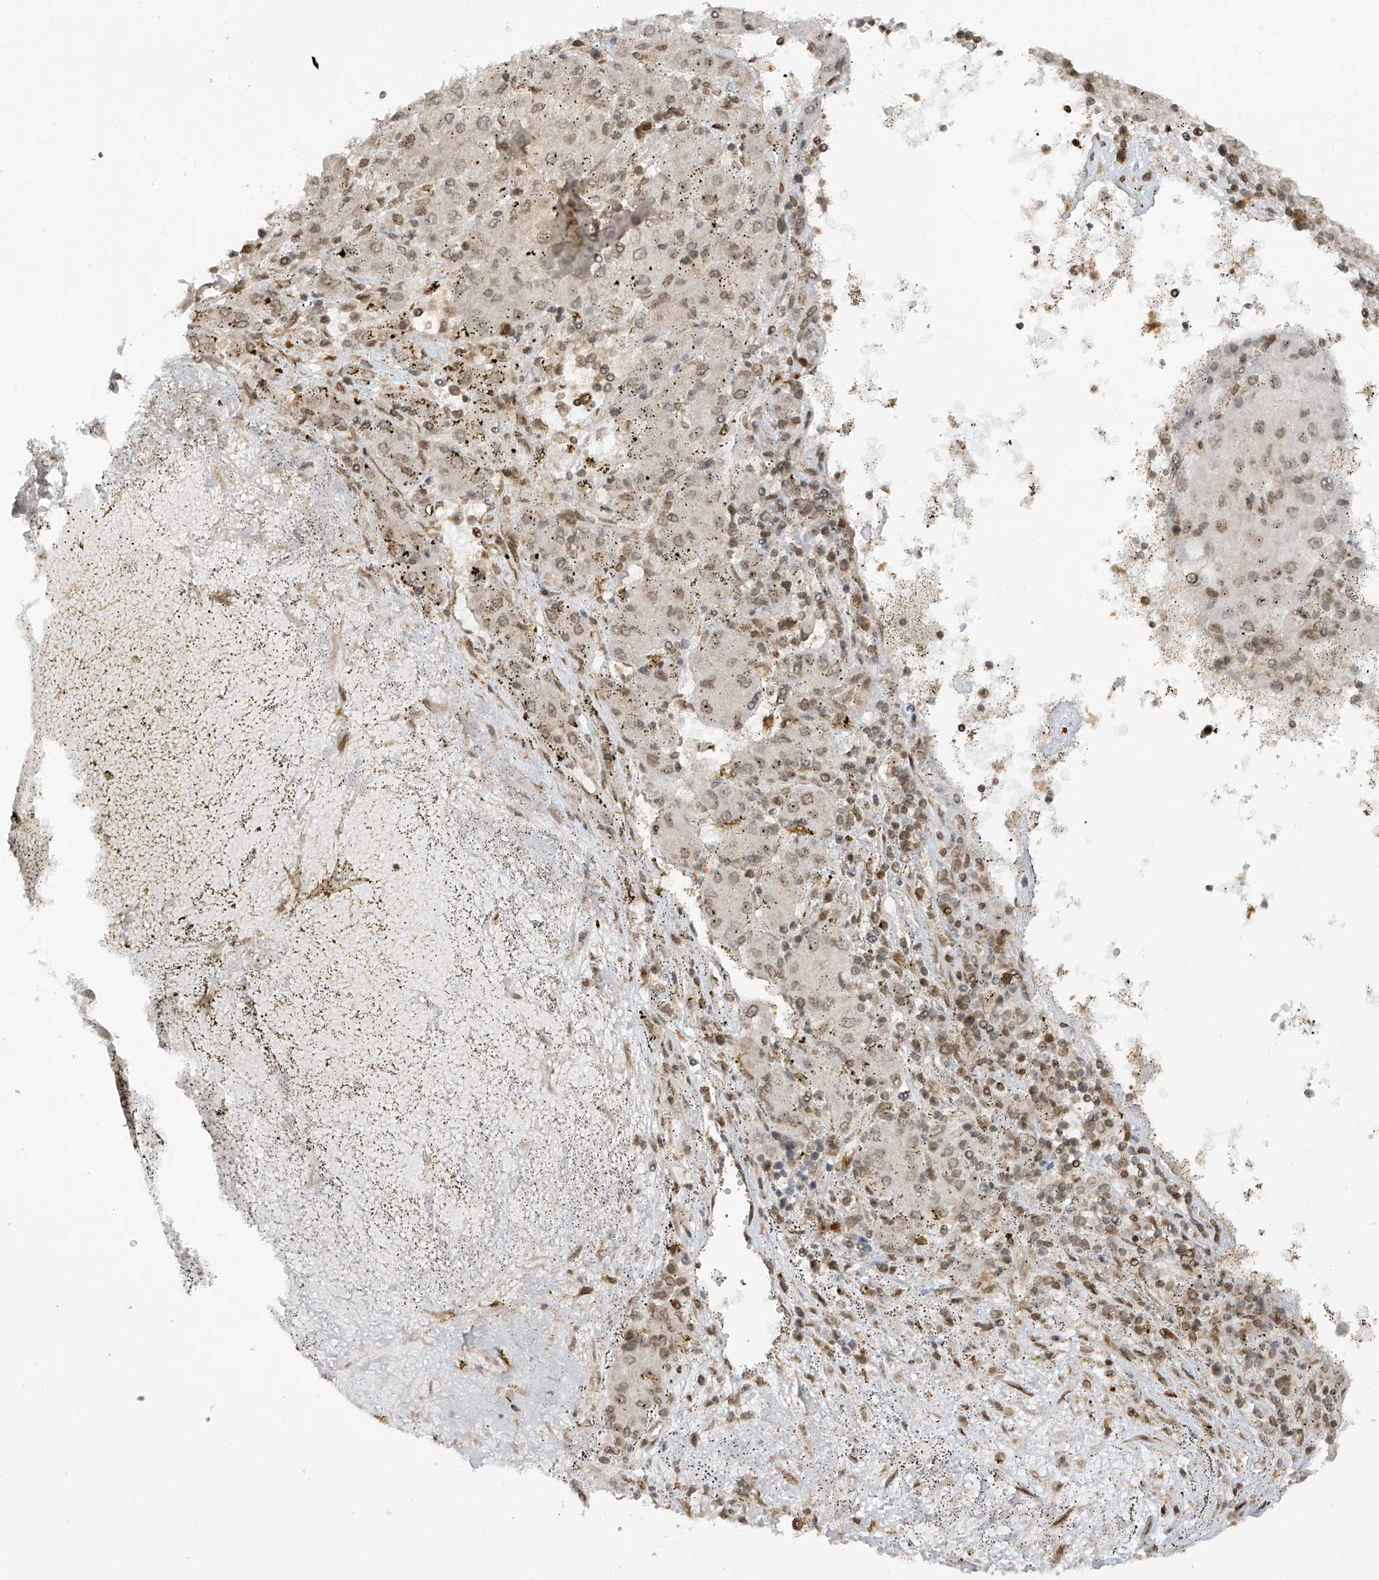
{"staining": {"intensity": "weak", "quantity": "25%-75%", "location": "nuclear"}, "tissue": "liver cancer", "cell_type": "Tumor cells", "image_type": "cancer", "snomed": [{"axis": "morphology", "description": "Carcinoma, Hepatocellular, NOS"}, {"axis": "topography", "description": "Liver"}], "caption": "The immunohistochemical stain highlights weak nuclear staining in tumor cells of hepatocellular carcinoma (liver) tissue. Using DAB (3,3'-diaminobenzidine) (brown) and hematoxylin (blue) stains, captured at high magnification using brightfield microscopy.", "gene": "KPNB1", "patient": {"sex": "male", "age": 72}}